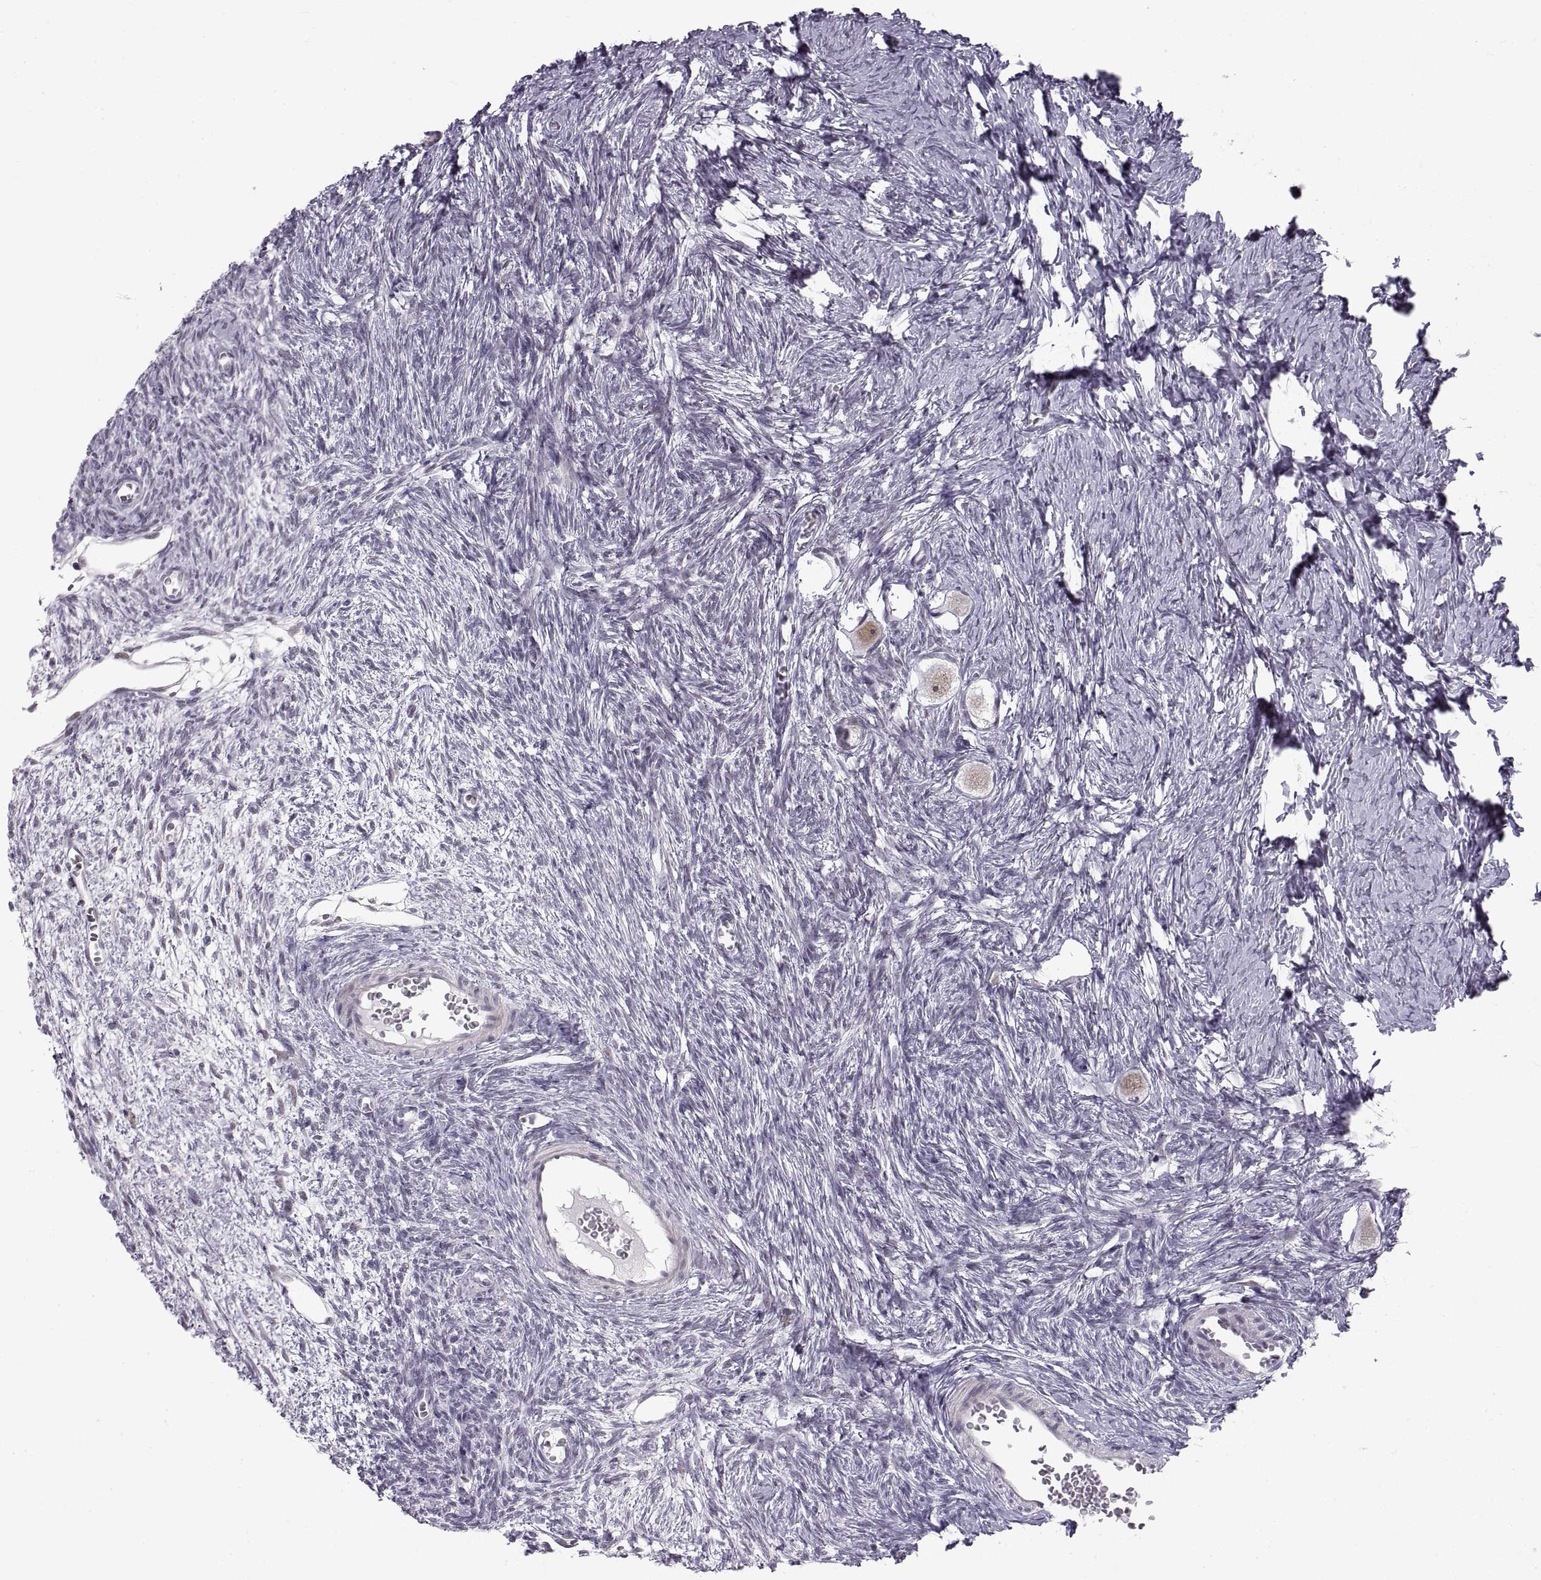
{"staining": {"intensity": "weak", "quantity": "<25%", "location": "nuclear"}, "tissue": "ovary", "cell_type": "Follicle cells", "image_type": "normal", "snomed": [{"axis": "morphology", "description": "Normal tissue, NOS"}, {"axis": "topography", "description": "Ovary"}], "caption": "Immunohistochemistry histopathology image of unremarkable ovary stained for a protein (brown), which shows no expression in follicle cells.", "gene": "NANOS3", "patient": {"sex": "female", "age": 27}}